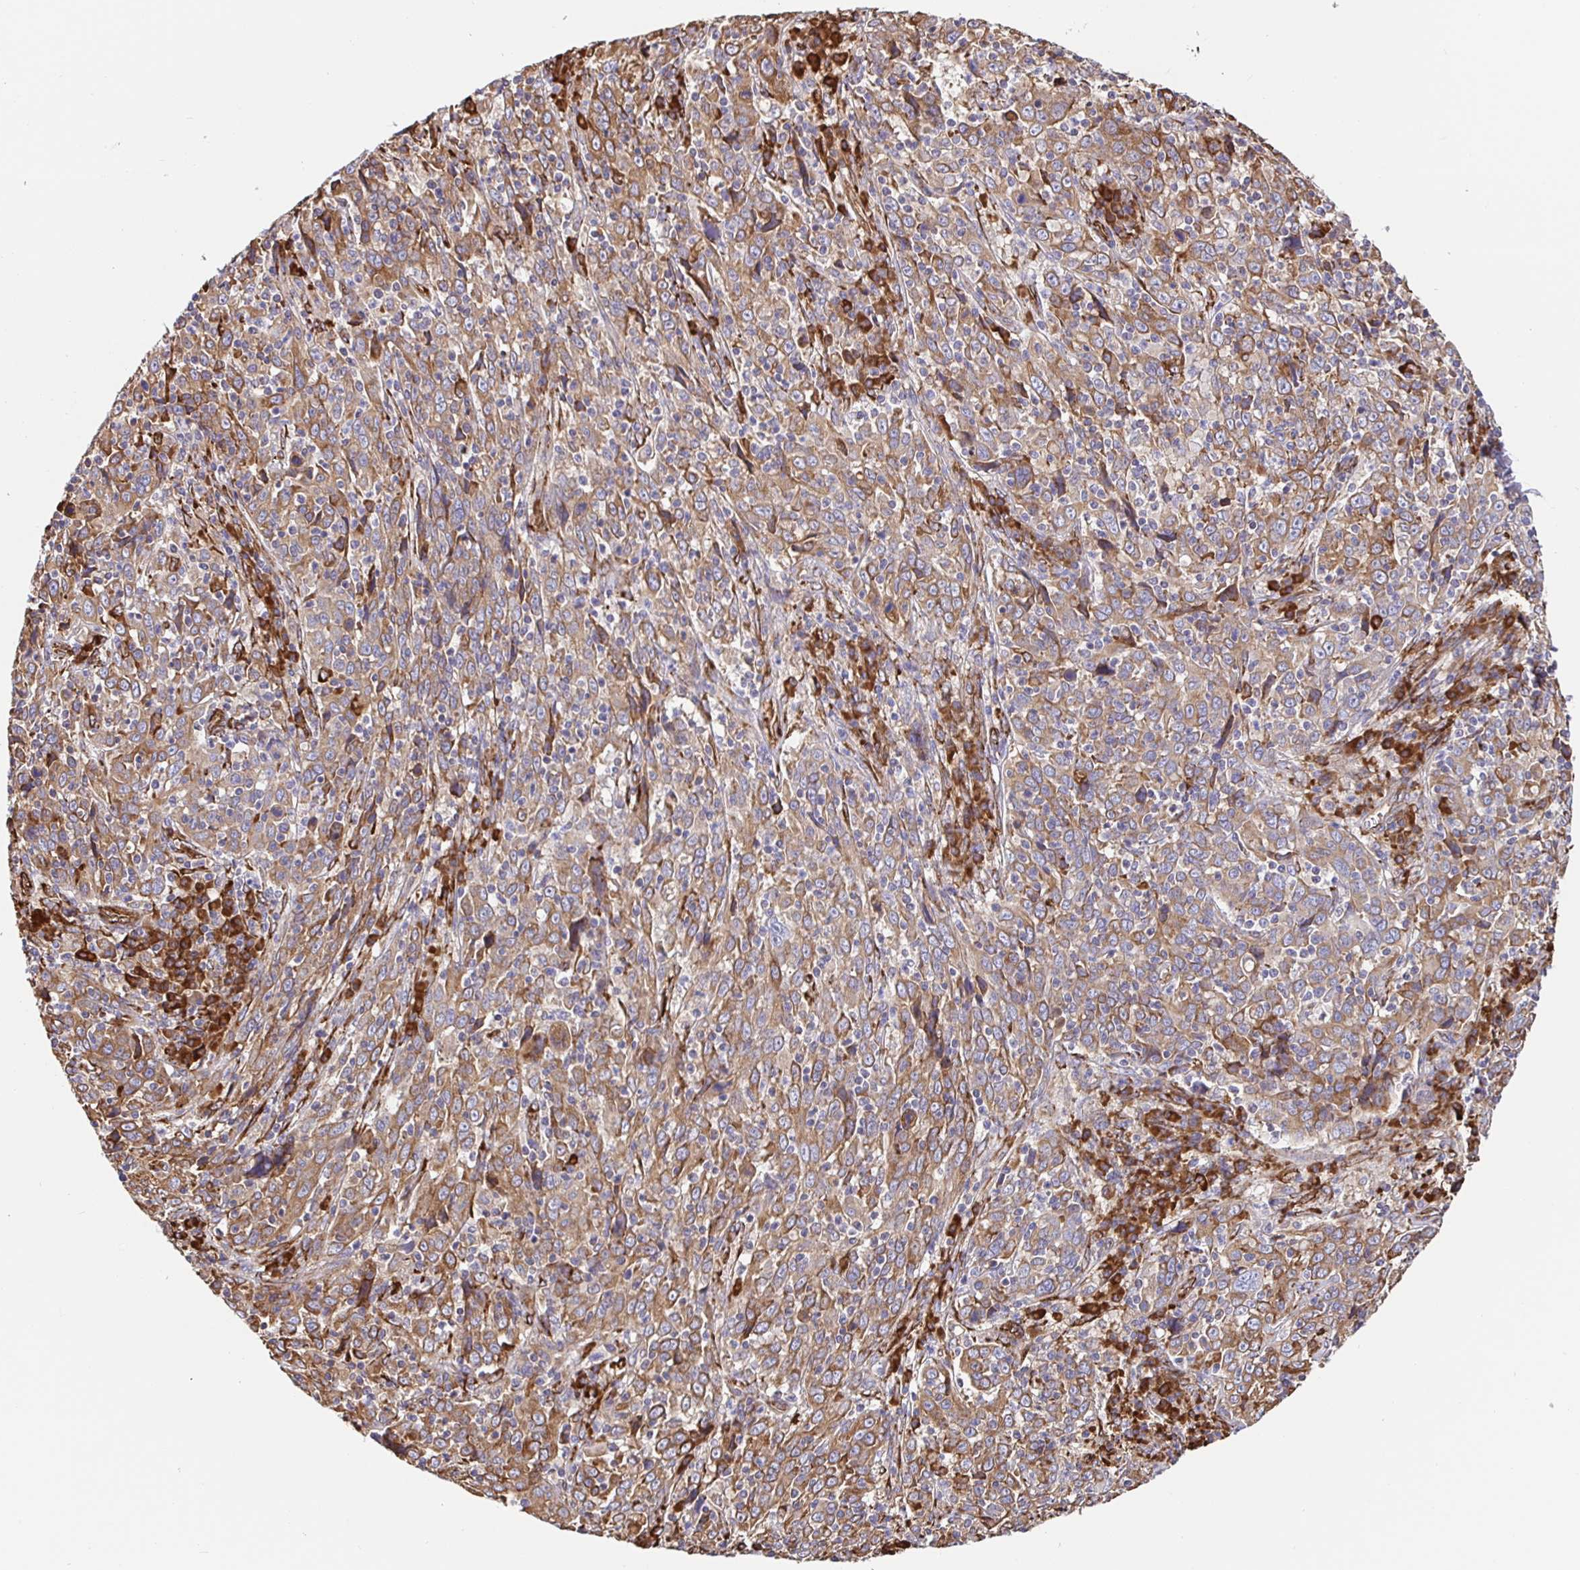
{"staining": {"intensity": "moderate", "quantity": ">75%", "location": "cytoplasmic/membranous"}, "tissue": "cervical cancer", "cell_type": "Tumor cells", "image_type": "cancer", "snomed": [{"axis": "morphology", "description": "Squamous cell carcinoma, NOS"}, {"axis": "topography", "description": "Cervix"}], "caption": "Cervical squamous cell carcinoma stained for a protein (brown) reveals moderate cytoplasmic/membranous positive positivity in approximately >75% of tumor cells.", "gene": "MAOA", "patient": {"sex": "female", "age": 46}}